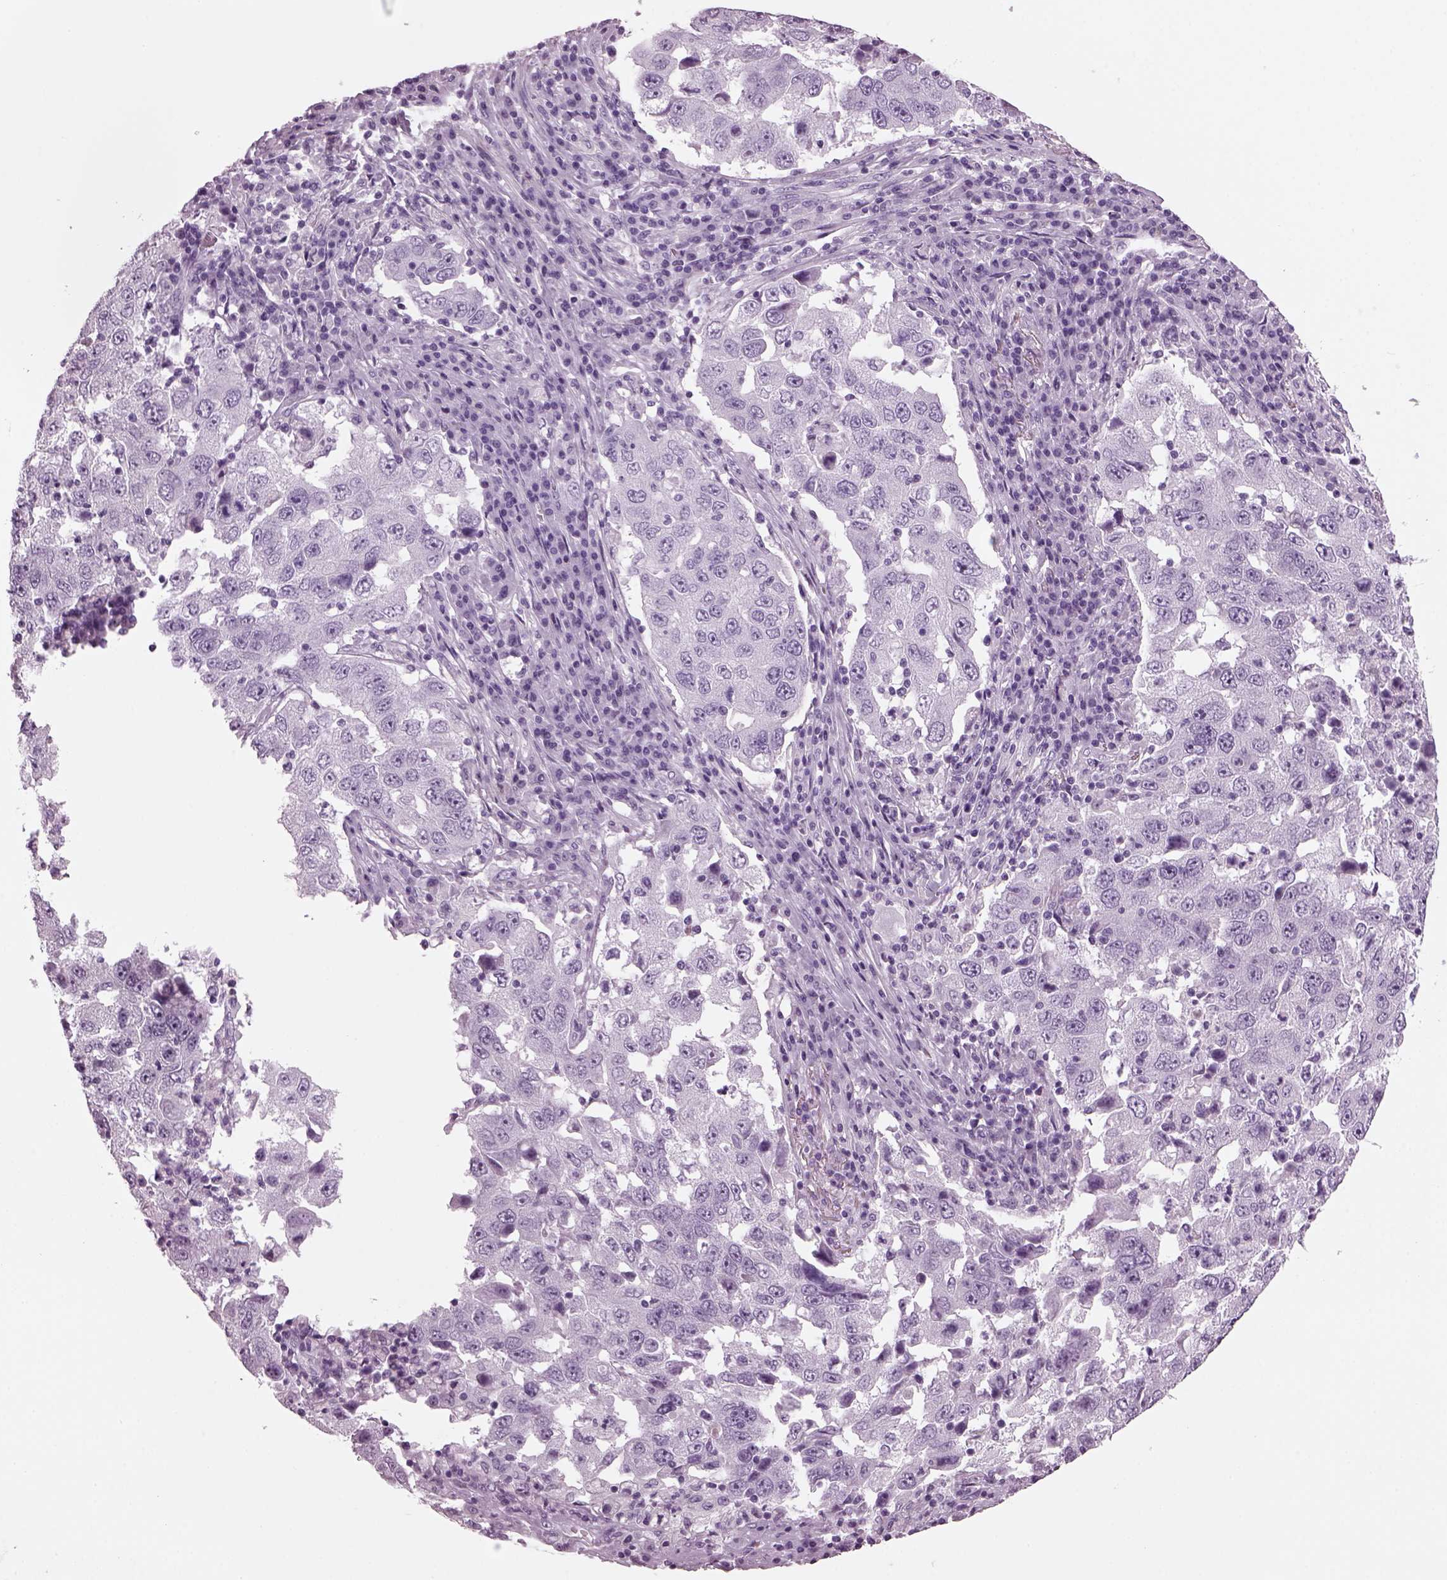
{"staining": {"intensity": "negative", "quantity": "none", "location": "none"}, "tissue": "lung cancer", "cell_type": "Tumor cells", "image_type": "cancer", "snomed": [{"axis": "morphology", "description": "Adenocarcinoma, NOS"}, {"axis": "topography", "description": "Lung"}], "caption": "Tumor cells are negative for protein expression in human adenocarcinoma (lung).", "gene": "KRTAP3-2", "patient": {"sex": "male", "age": 73}}